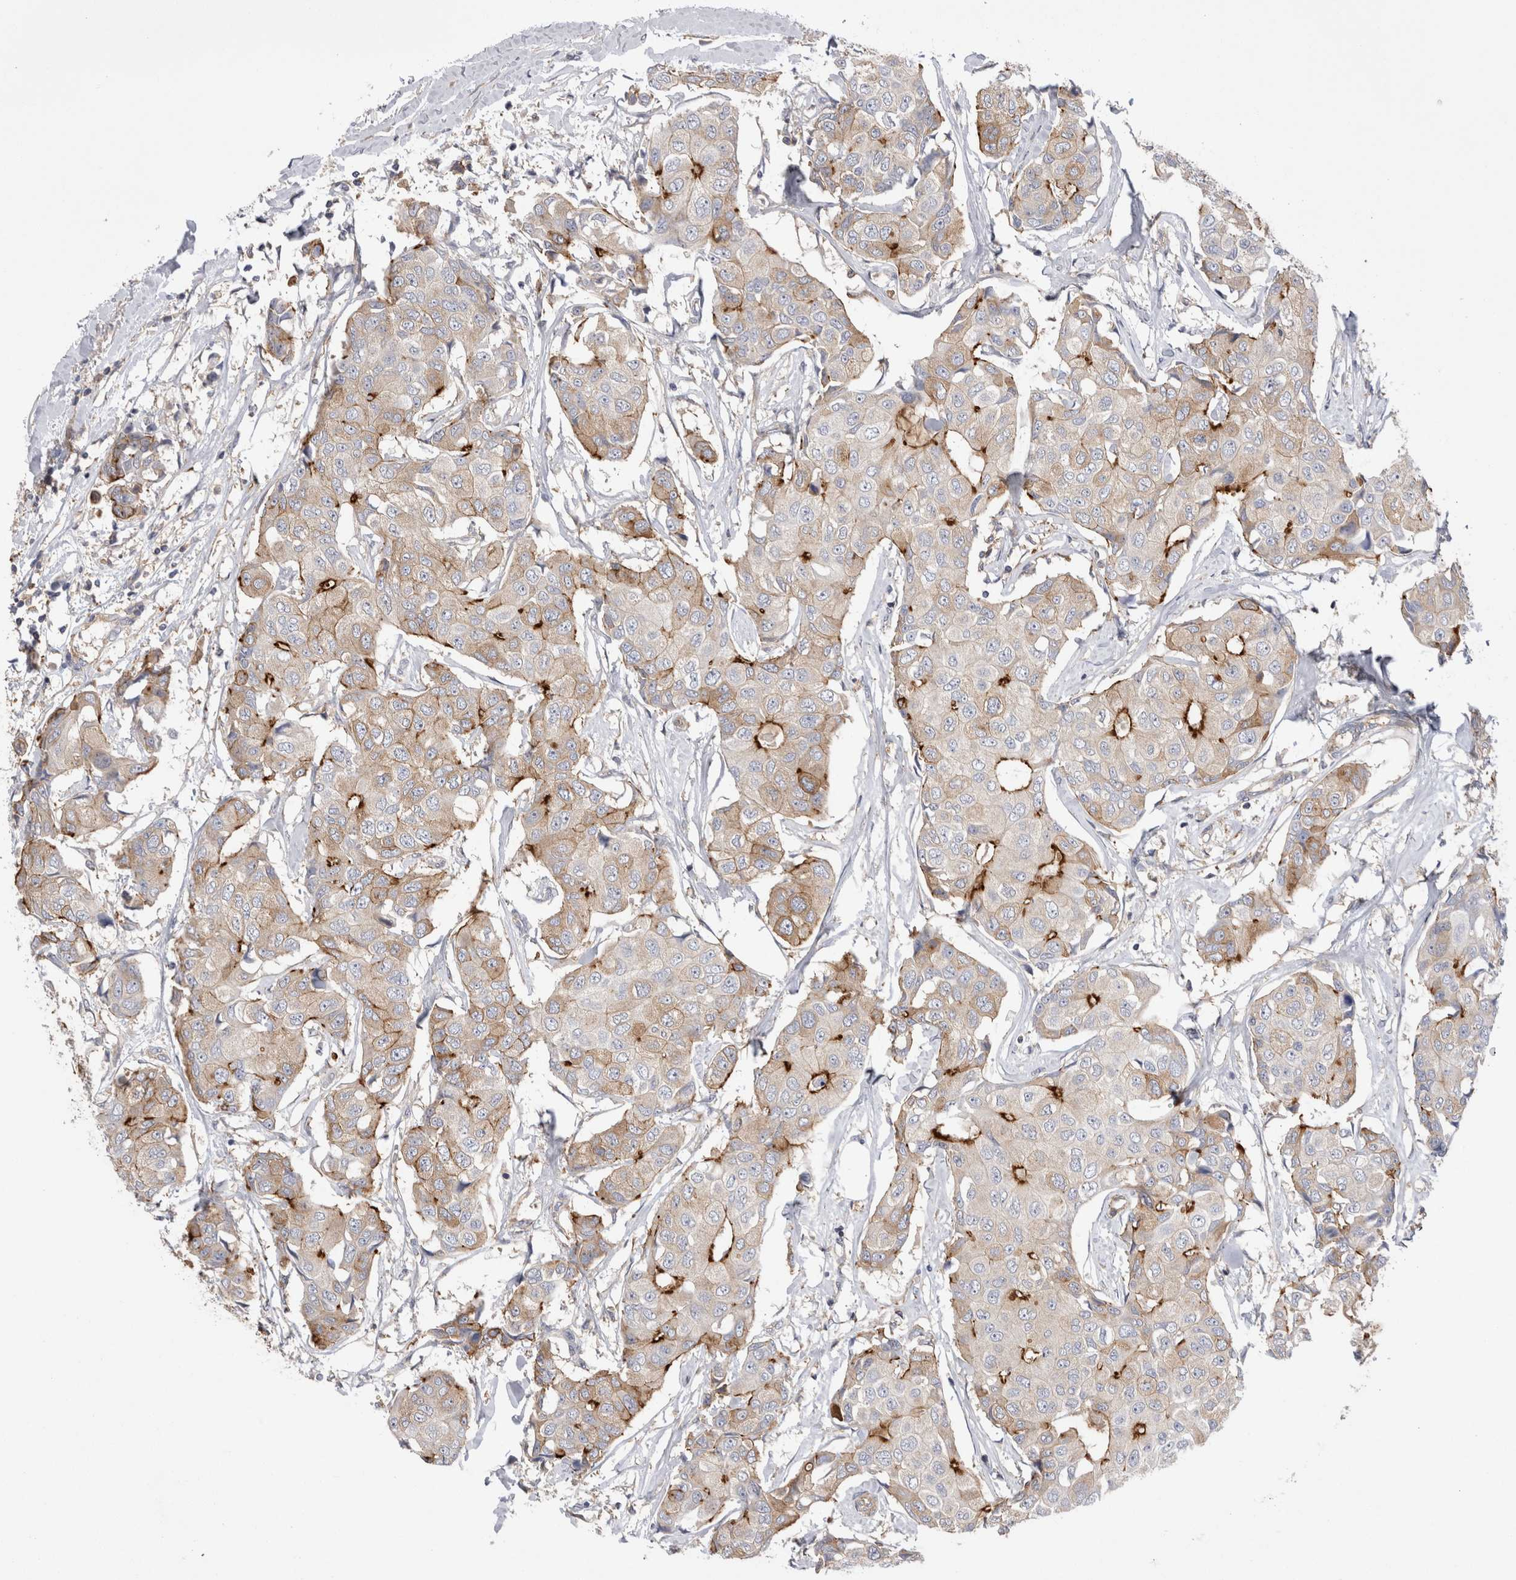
{"staining": {"intensity": "strong", "quantity": "<25%", "location": "cytoplasmic/membranous"}, "tissue": "breast cancer", "cell_type": "Tumor cells", "image_type": "cancer", "snomed": [{"axis": "morphology", "description": "Duct carcinoma"}, {"axis": "topography", "description": "Breast"}], "caption": "Strong cytoplasmic/membranous staining is present in approximately <25% of tumor cells in invasive ductal carcinoma (breast). (brown staining indicates protein expression, while blue staining denotes nuclei).", "gene": "RAB11FIP1", "patient": {"sex": "female", "age": 80}}